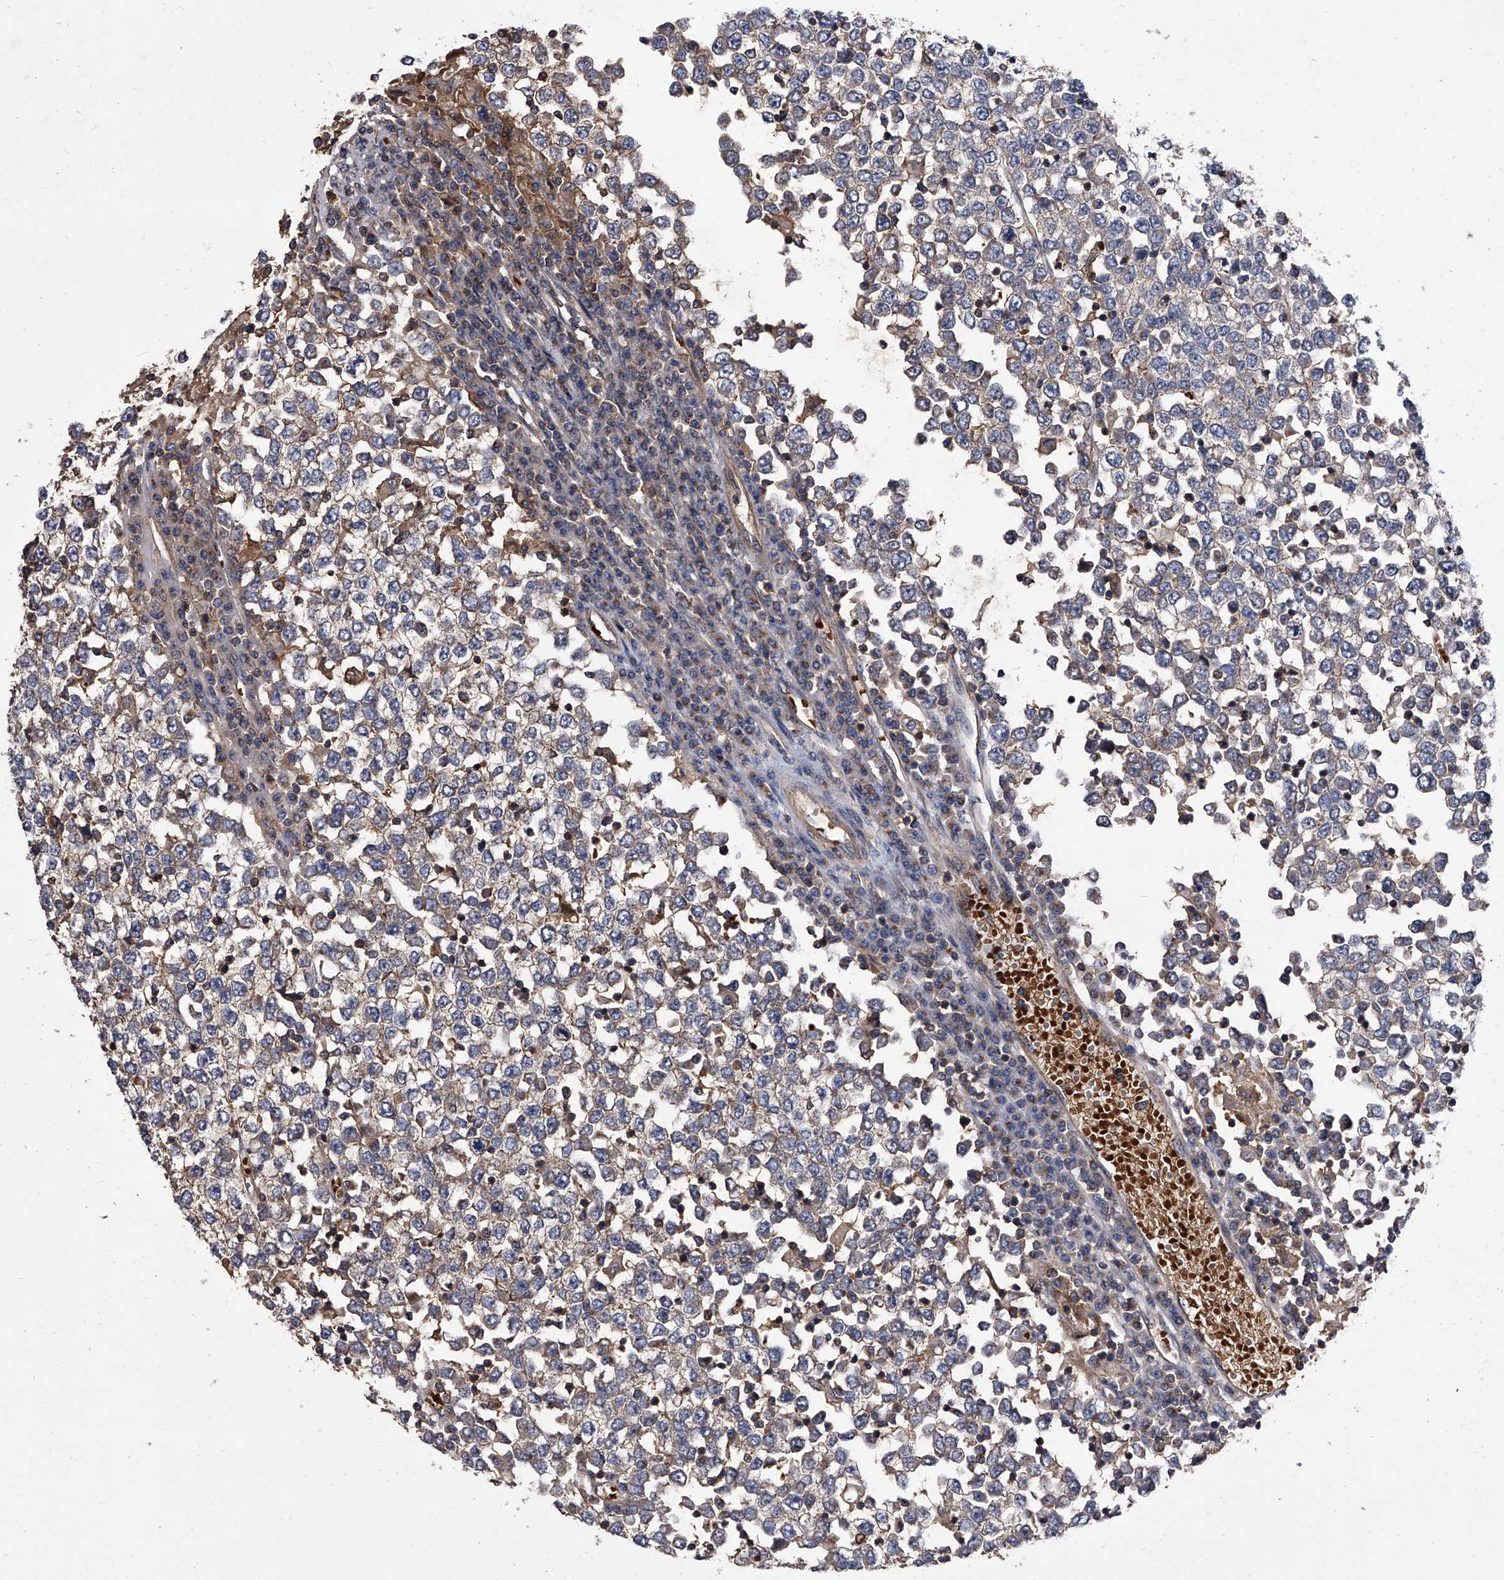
{"staining": {"intensity": "moderate", "quantity": "25%-75%", "location": "cytoplasmic/membranous"}, "tissue": "testis cancer", "cell_type": "Tumor cells", "image_type": "cancer", "snomed": [{"axis": "morphology", "description": "Seminoma, NOS"}, {"axis": "topography", "description": "Testis"}], "caption": "Human seminoma (testis) stained with a protein marker shows moderate staining in tumor cells.", "gene": "STK36", "patient": {"sex": "male", "age": 65}}